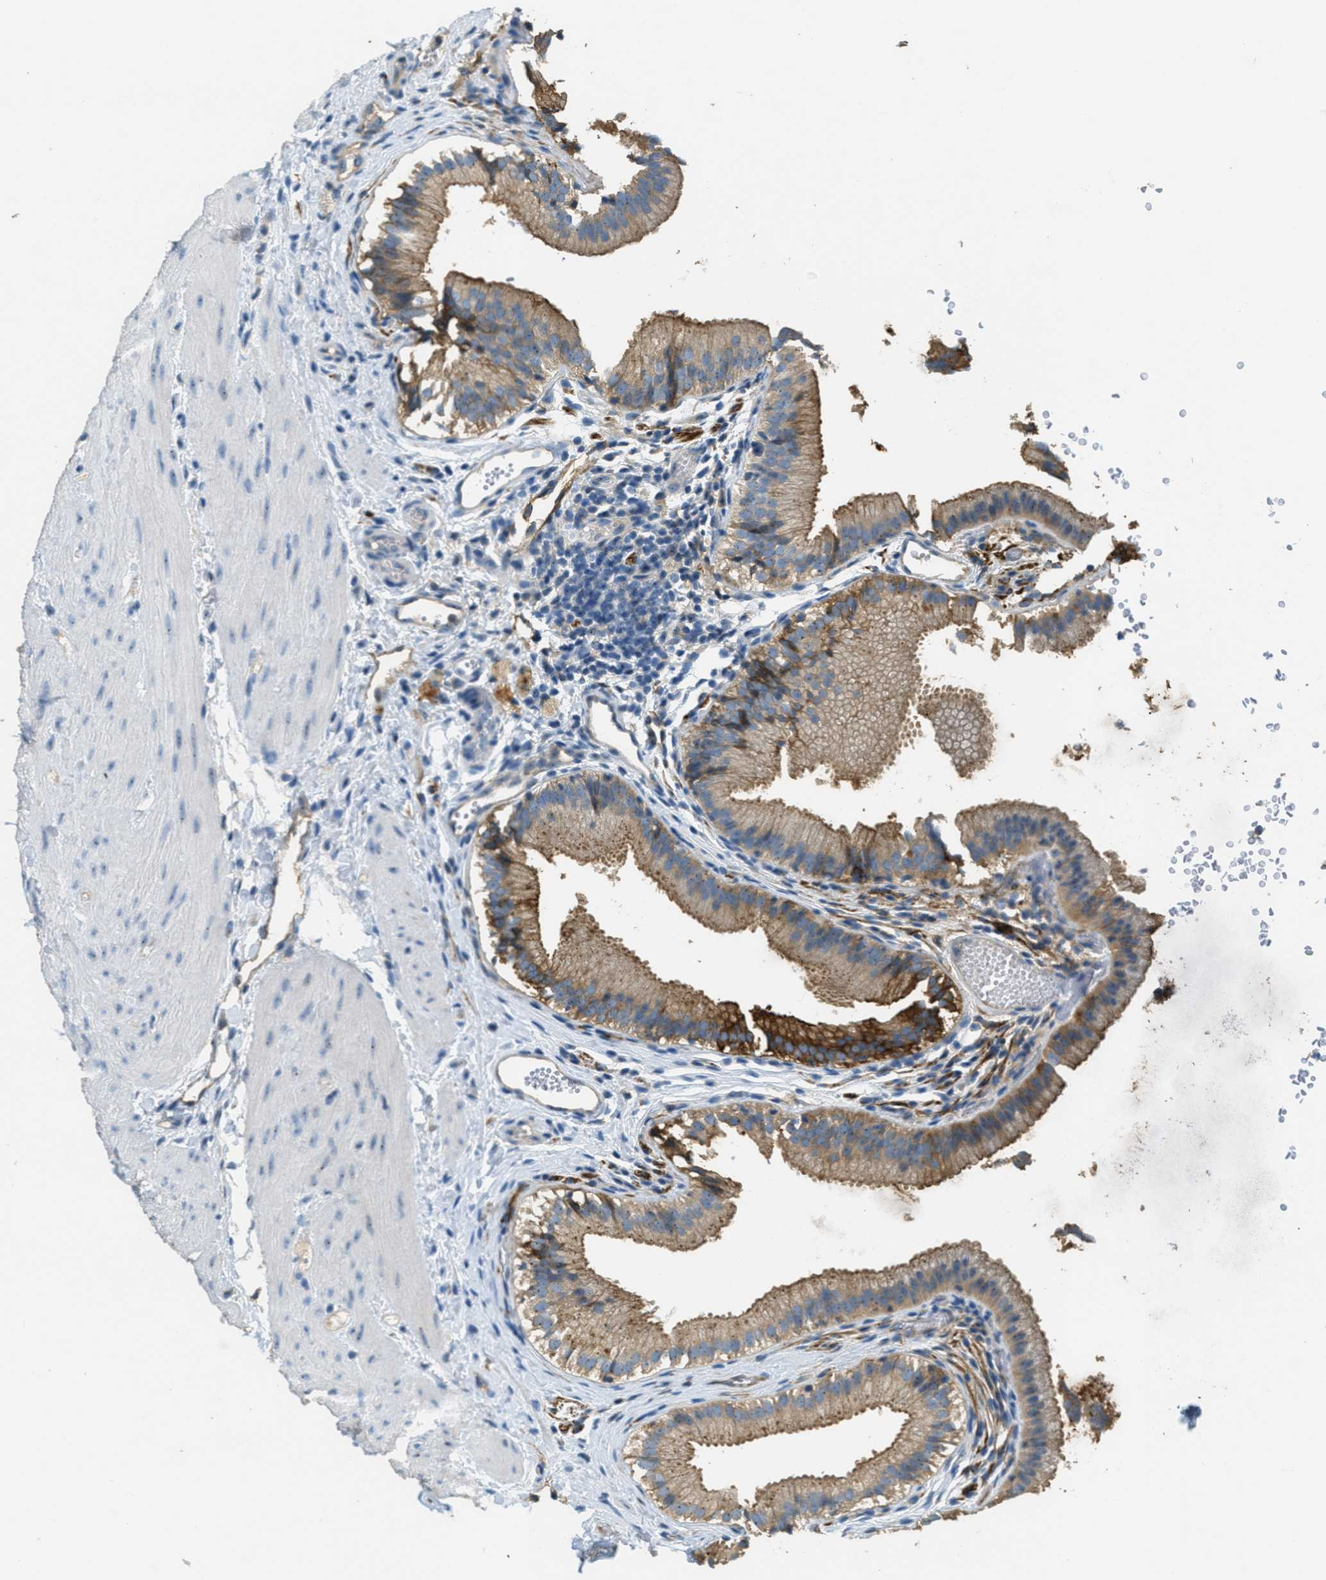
{"staining": {"intensity": "moderate", "quantity": ">75%", "location": "cytoplasmic/membranous,nuclear"}, "tissue": "gallbladder", "cell_type": "Glandular cells", "image_type": "normal", "snomed": [{"axis": "morphology", "description": "Normal tissue, NOS"}, {"axis": "topography", "description": "Gallbladder"}], "caption": "The immunohistochemical stain shows moderate cytoplasmic/membranous,nuclear staining in glandular cells of unremarkable gallbladder.", "gene": "OSMR", "patient": {"sex": "female", "age": 26}}